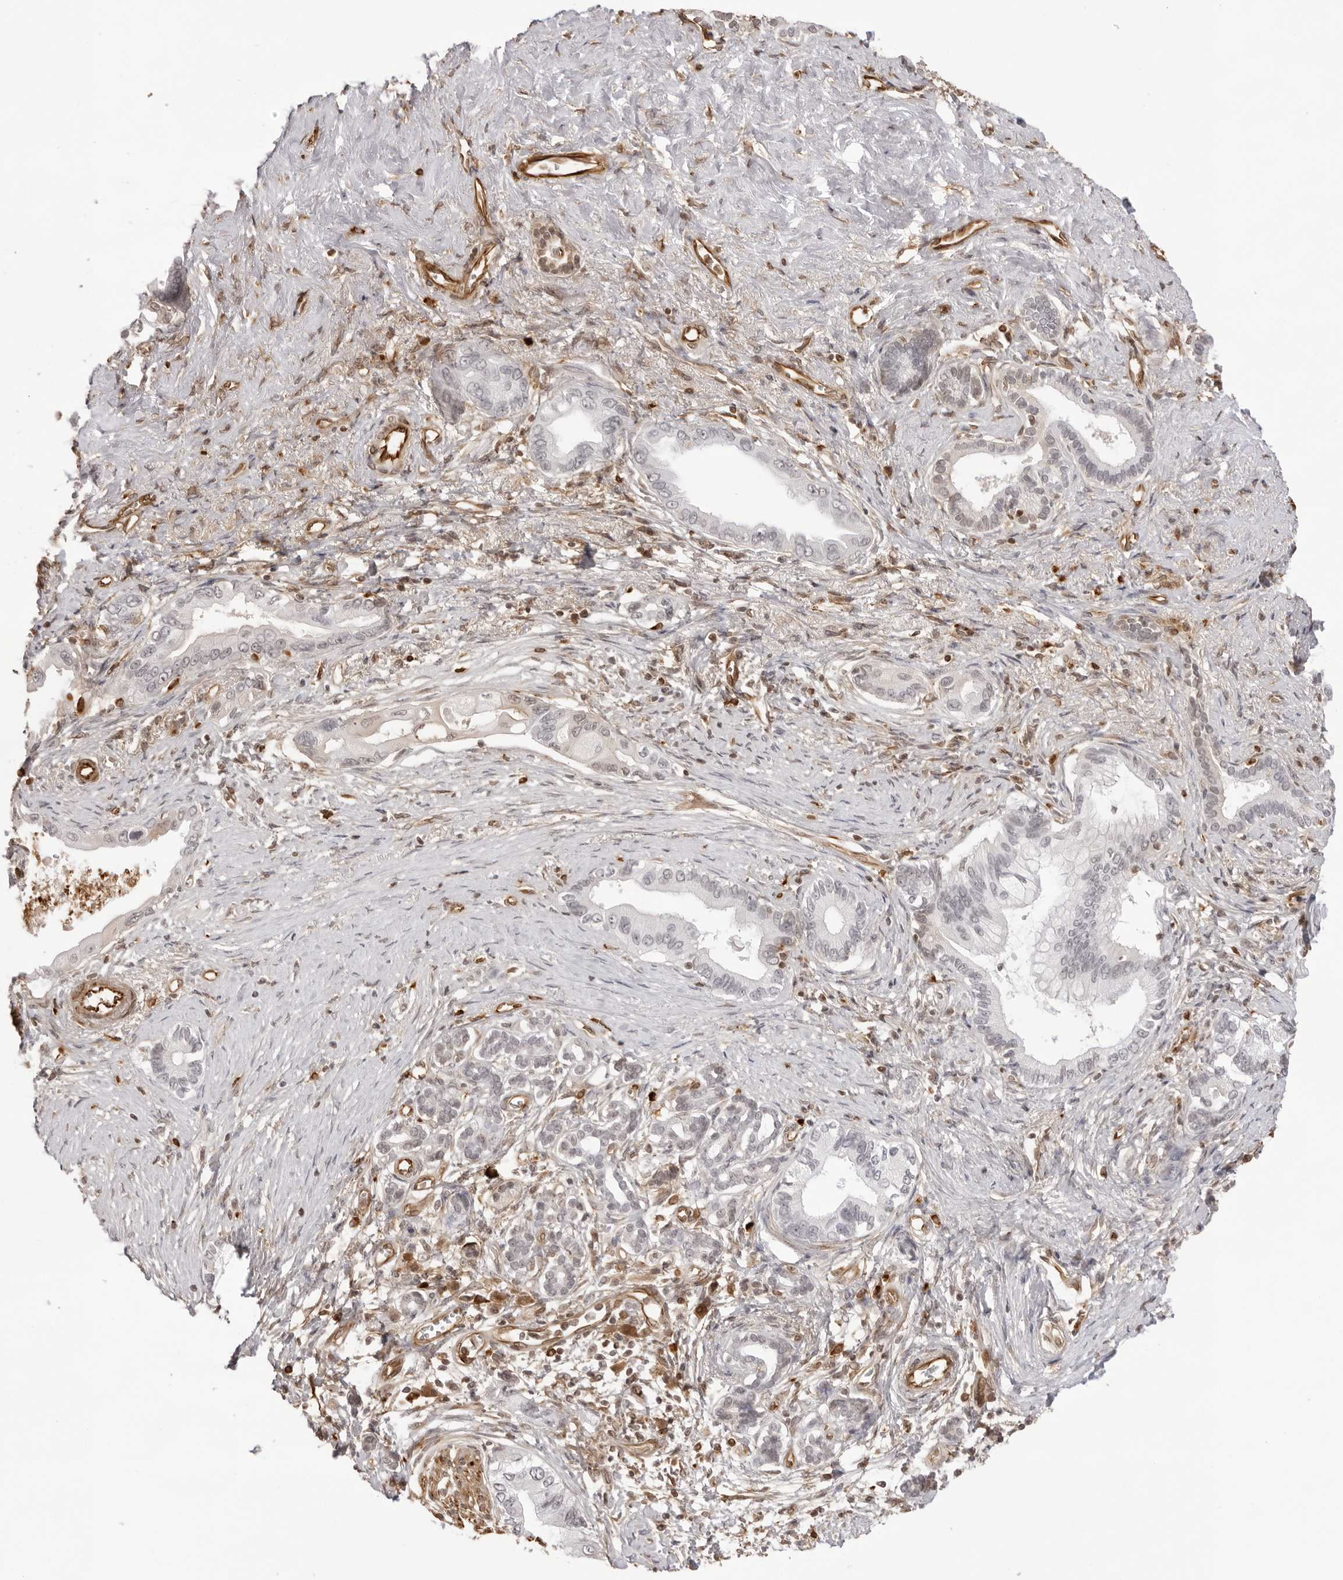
{"staining": {"intensity": "weak", "quantity": "<25%", "location": "cytoplasmic/membranous"}, "tissue": "pancreatic cancer", "cell_type": "Tumor cells", "image_type": "cancer", "snomed": [{"axis": "morphology", "description": "Adenocarcinoma, NOS"}, {"axis": "topography", "description": "Pancreas"}], "caption": "DAB (3,3'-diaminobenzidine) immunohistochemical staining of pancreatic adenocarcinoma demonstrates no significant staining in tumor cells.", "gene": "DYNLT5", "patient": {"sex": "male", "age": 78}}